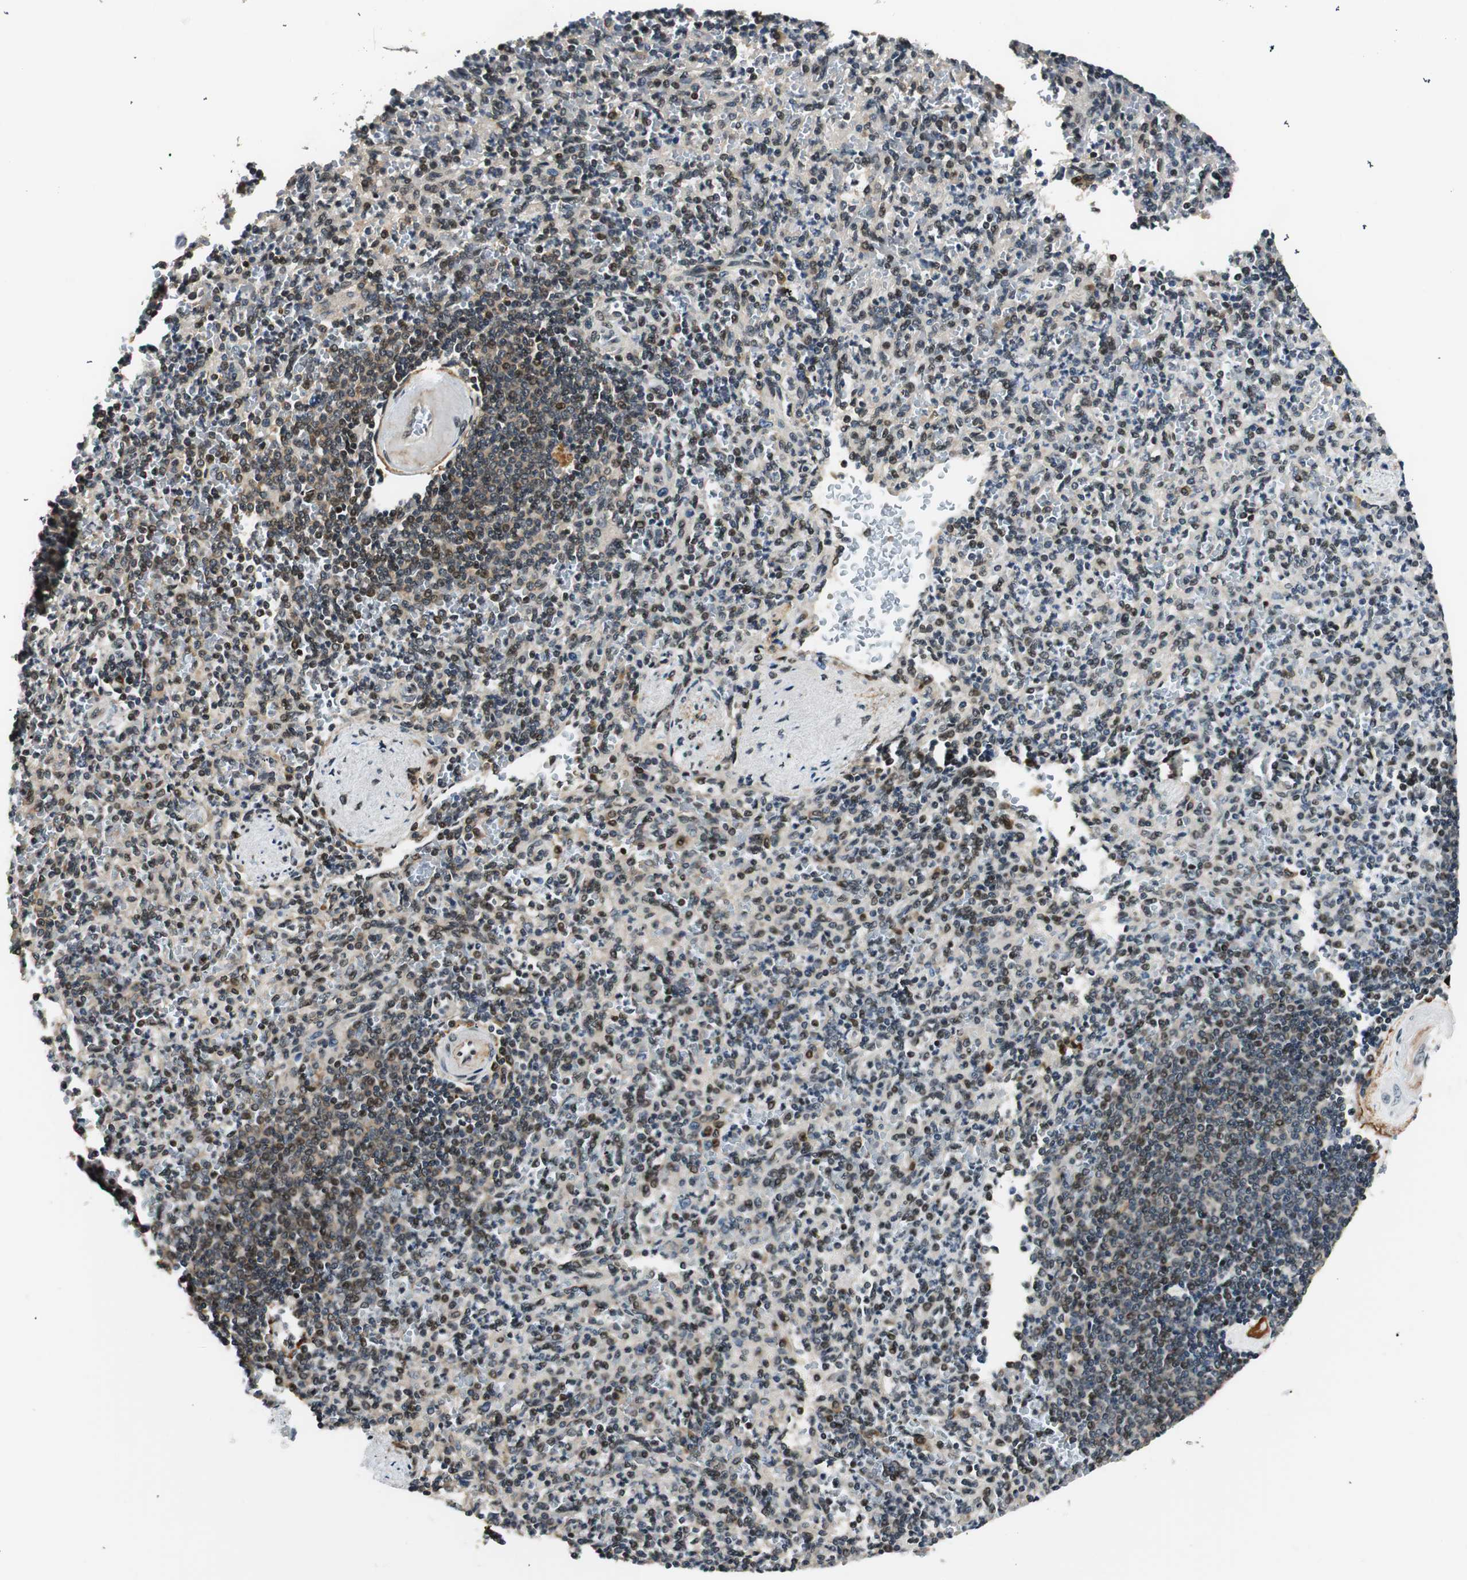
{"staining": {"intensity": "moderate", "quantity": "25%-75%", "location": "nuclear"}, "tissue": "spleen", "cell_type": "Cells in red pulp", "image_type": "normal", "snomed": [{"axis": "morphology", "description": "Normal tissue, NOS"}, {"axis": "topography", "description": "Spleen"}], "caption": "This micrograph demonstrates unremarkable spleen stained with immunohistochemistry (IHC) to label a protein in brown. The nuclear of cells in red pulp show moderate positivity for the protein. Nuclei are counter-stained blue.", "gene": "RING1", "patient": {"sex": "female", "age": 74}}